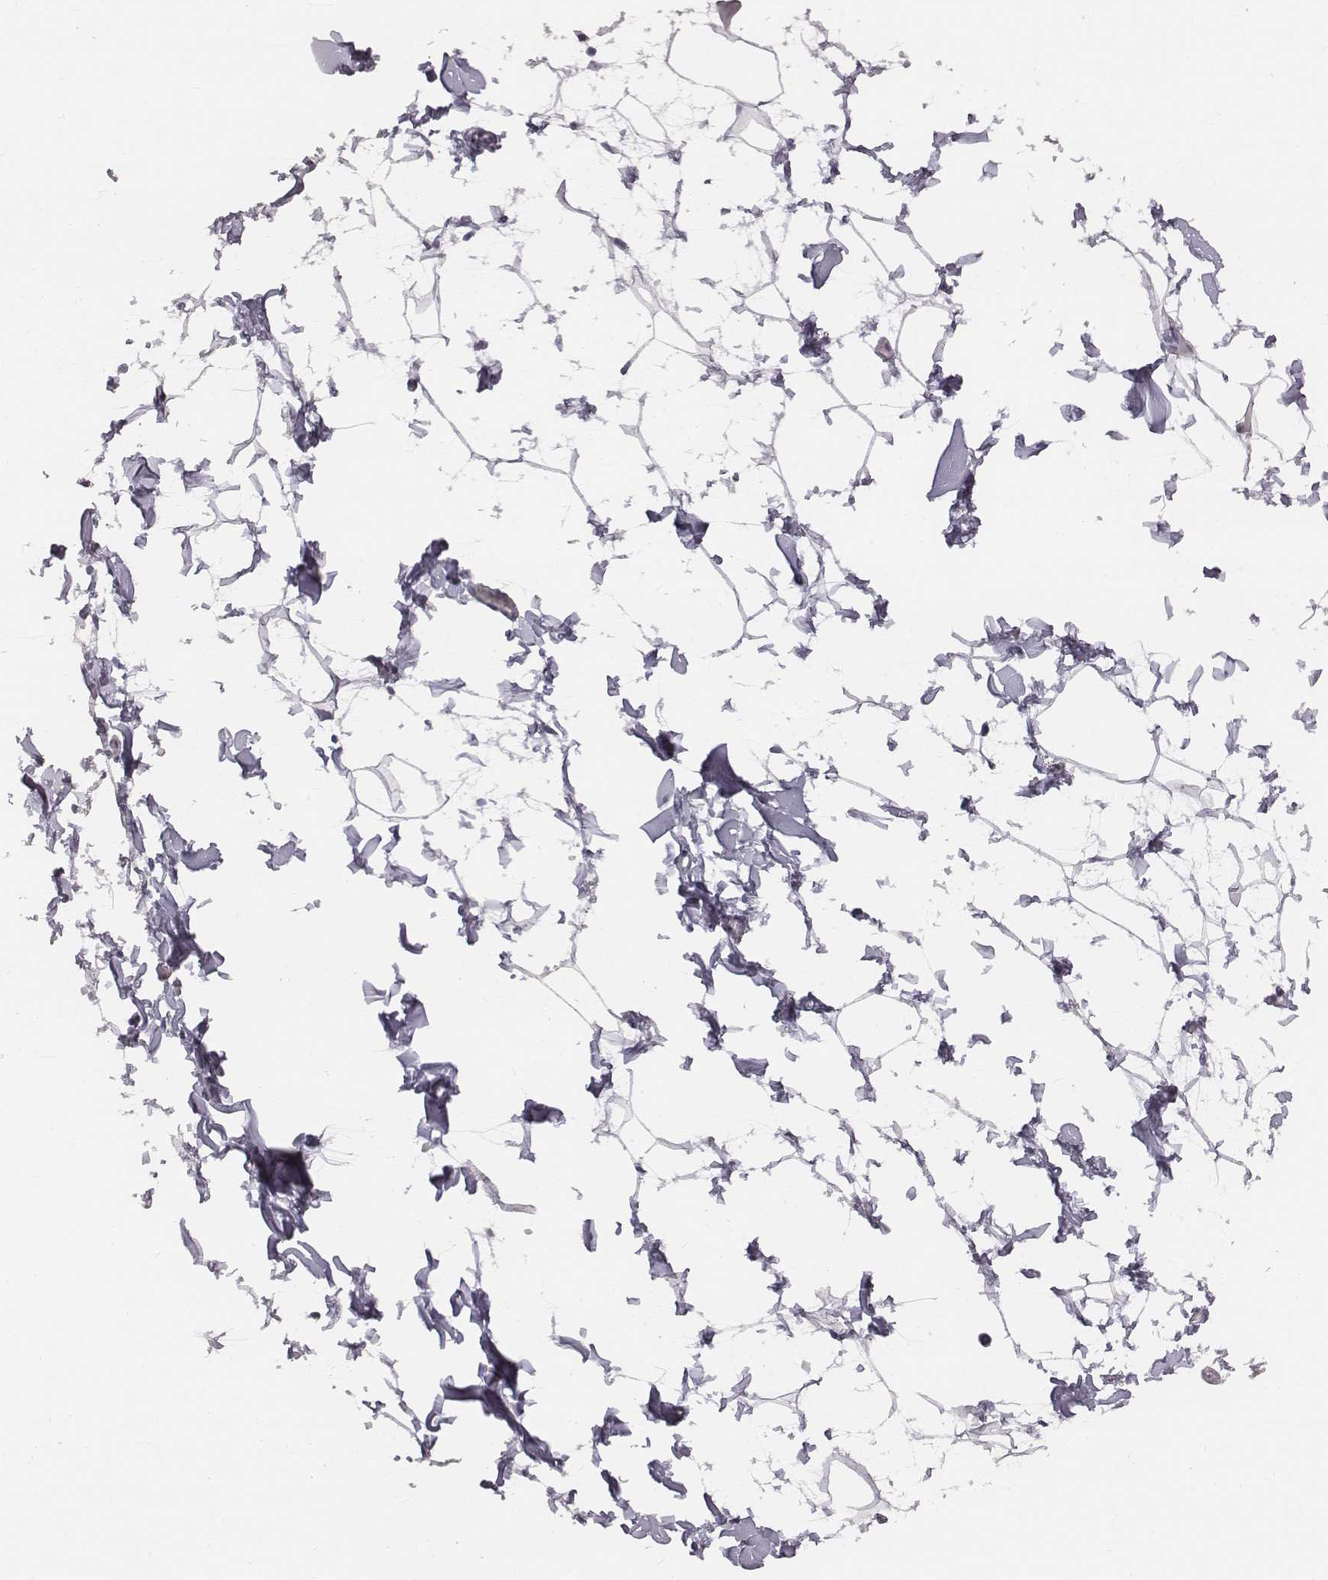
{"staining": {"intensity": "negative", "quantity": "none", "location": "none"}, "tissue": "adipose tissue", "cell_type": "Adipocytes", "image_type": "normal", "snomed": [{"axis": "morphology", "description": "Normal tissue, NOS"}, {"axis": "topography", "description": "Gallbladder"}, {"axis": "topography", "description": "Peripheral nerve tissue"}], "caption": "Immunohistochemistry (IHC) histopathology image of unremarkable adipose tissue: adipose tissue stained with DAB (3,3'-diaminobenzidine) displays no significant protein staining in adipocytes.", "gene": "PRKCZ", "patient": {"sex": "female", "age": 45}}